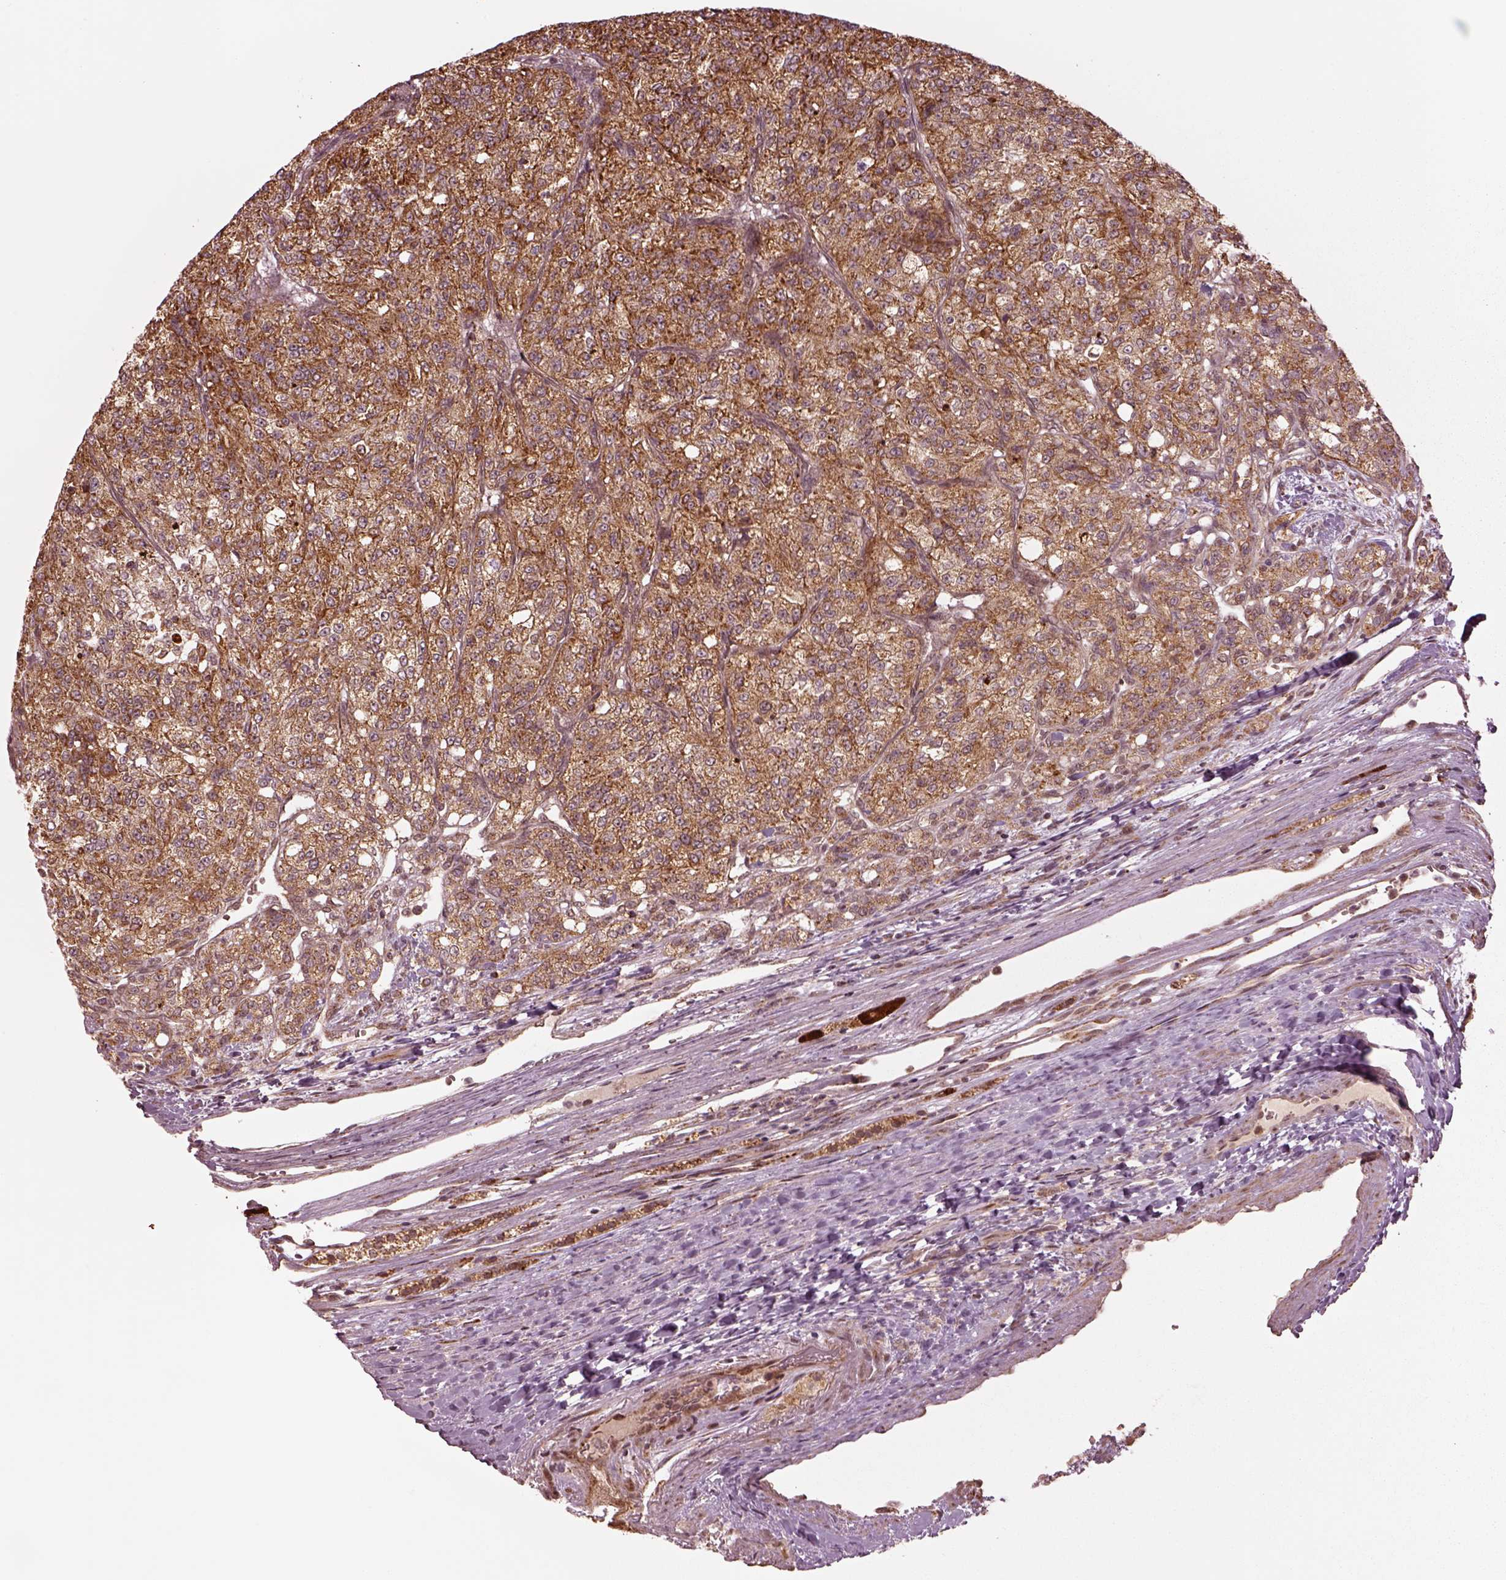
{"staining": {"intensity": "moderate", "quantity": ">75%", "location": "cytoplasmic/membranous"}, "tissue": "renal cancer", "cell_type": "Tumor cells", "image_type": "cancer", "snomed": [{"axis": "morphology", "description": "Adenocarcinoma, NOS"}, {"axis": "topography", "description": "Kidney"}], "caption": "A photomicrograph of renal adenocarcinoma stained for a protein demonstrates moderate cytoplasmic/membranous brown staining in tumor cells.", "gene": "SEL1L3", "patient": {"sex": "female", "age": 63}}